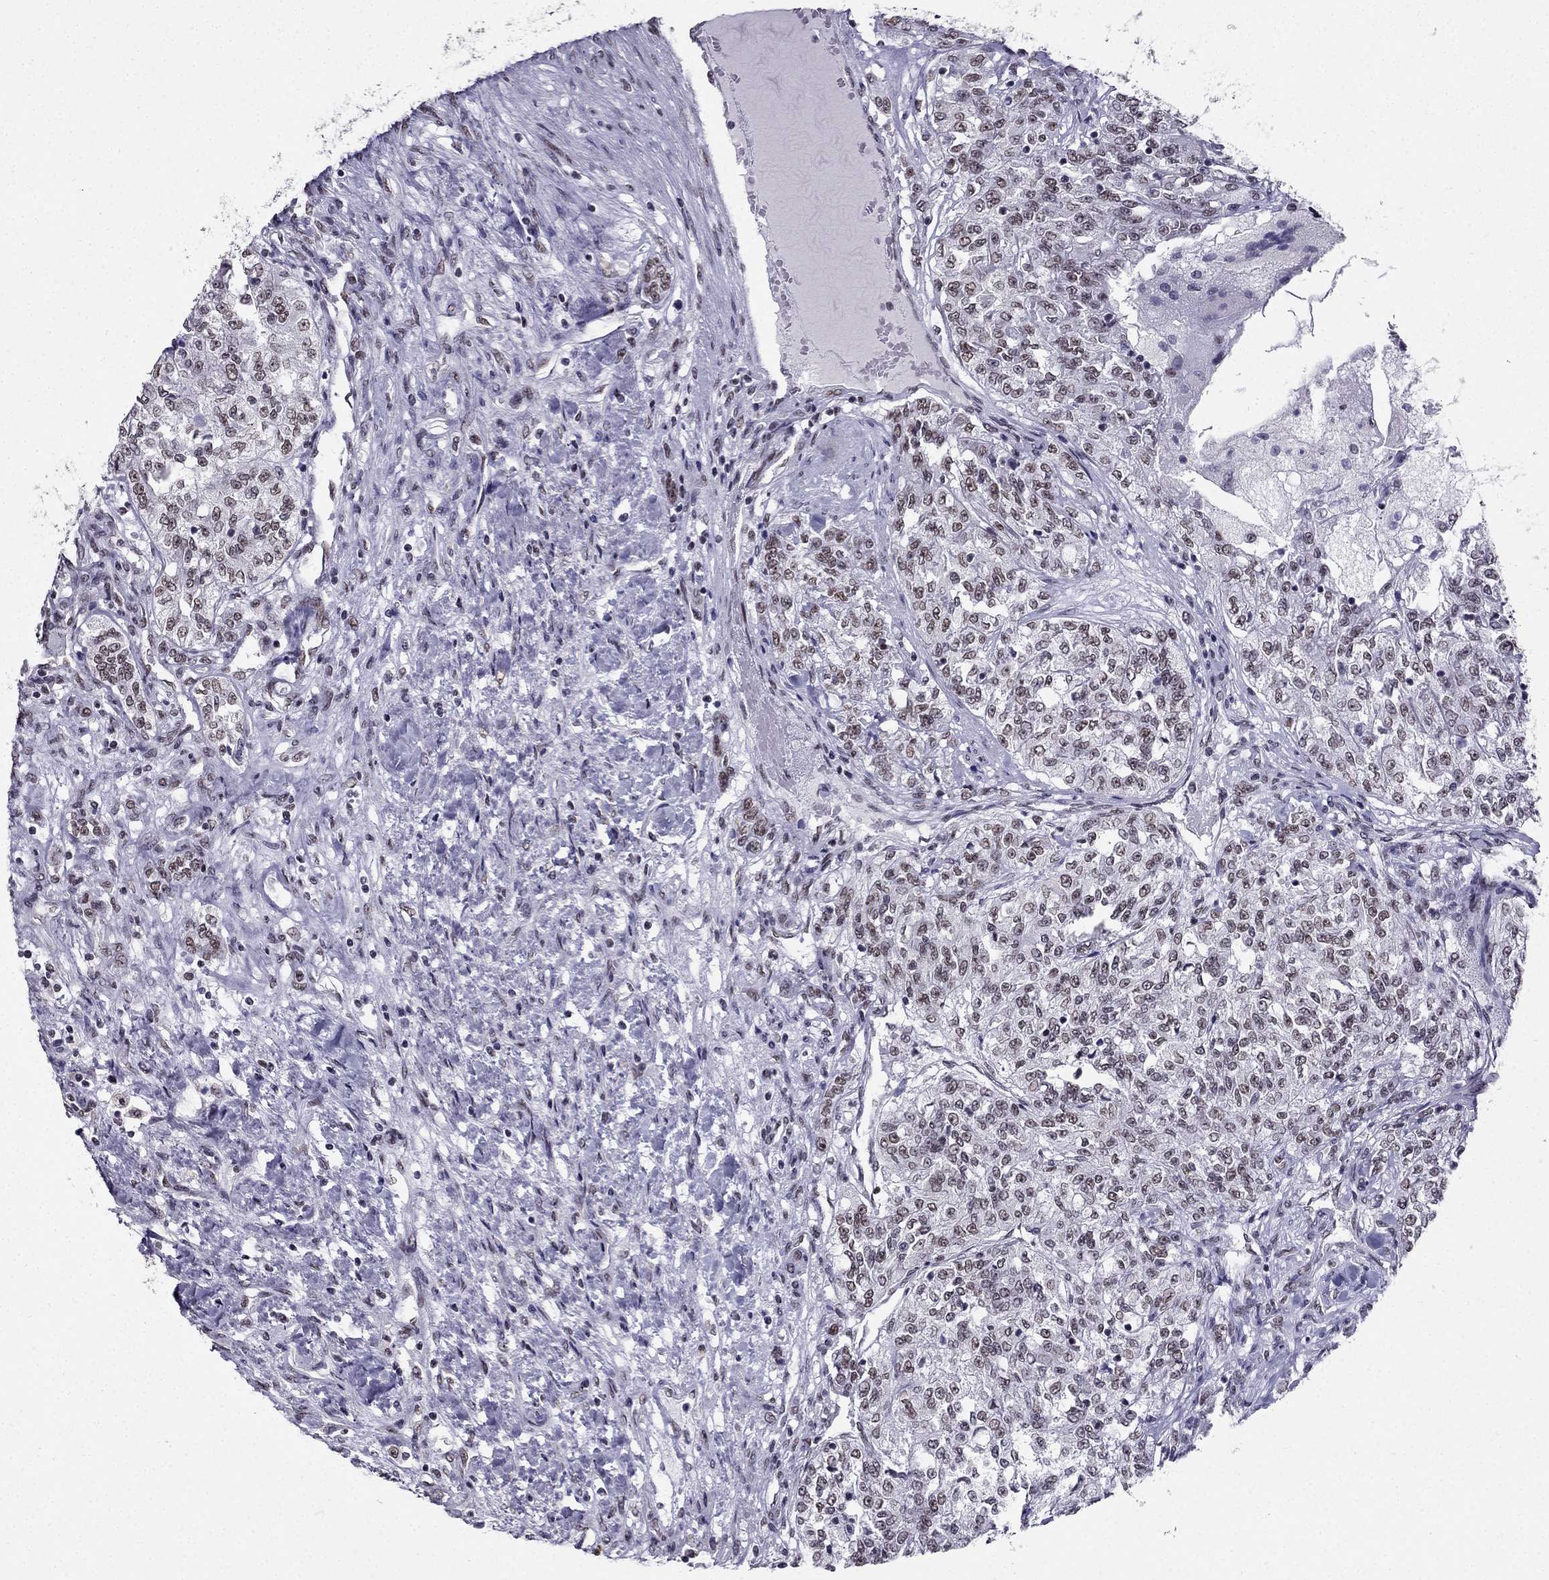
{"staining": {"intensity": "moderate", "quantity": "<25%", "location": "nuclear"}, "tissue": "renal cancer", "cell_type": "Tumor cells", "image_type": "cancer", "snomed": [{"axis": "morphology", "description": "Adenocarcinoma, NOS"}, {"axis": "topography", "description": "Kidney"}], "caption": "Renal cancer stained with IHC reveals moderate nuclear staining in about <25% of tumor cells.", "gene": "ZNF420", "patient": {"sex": "female", "age": 63}}